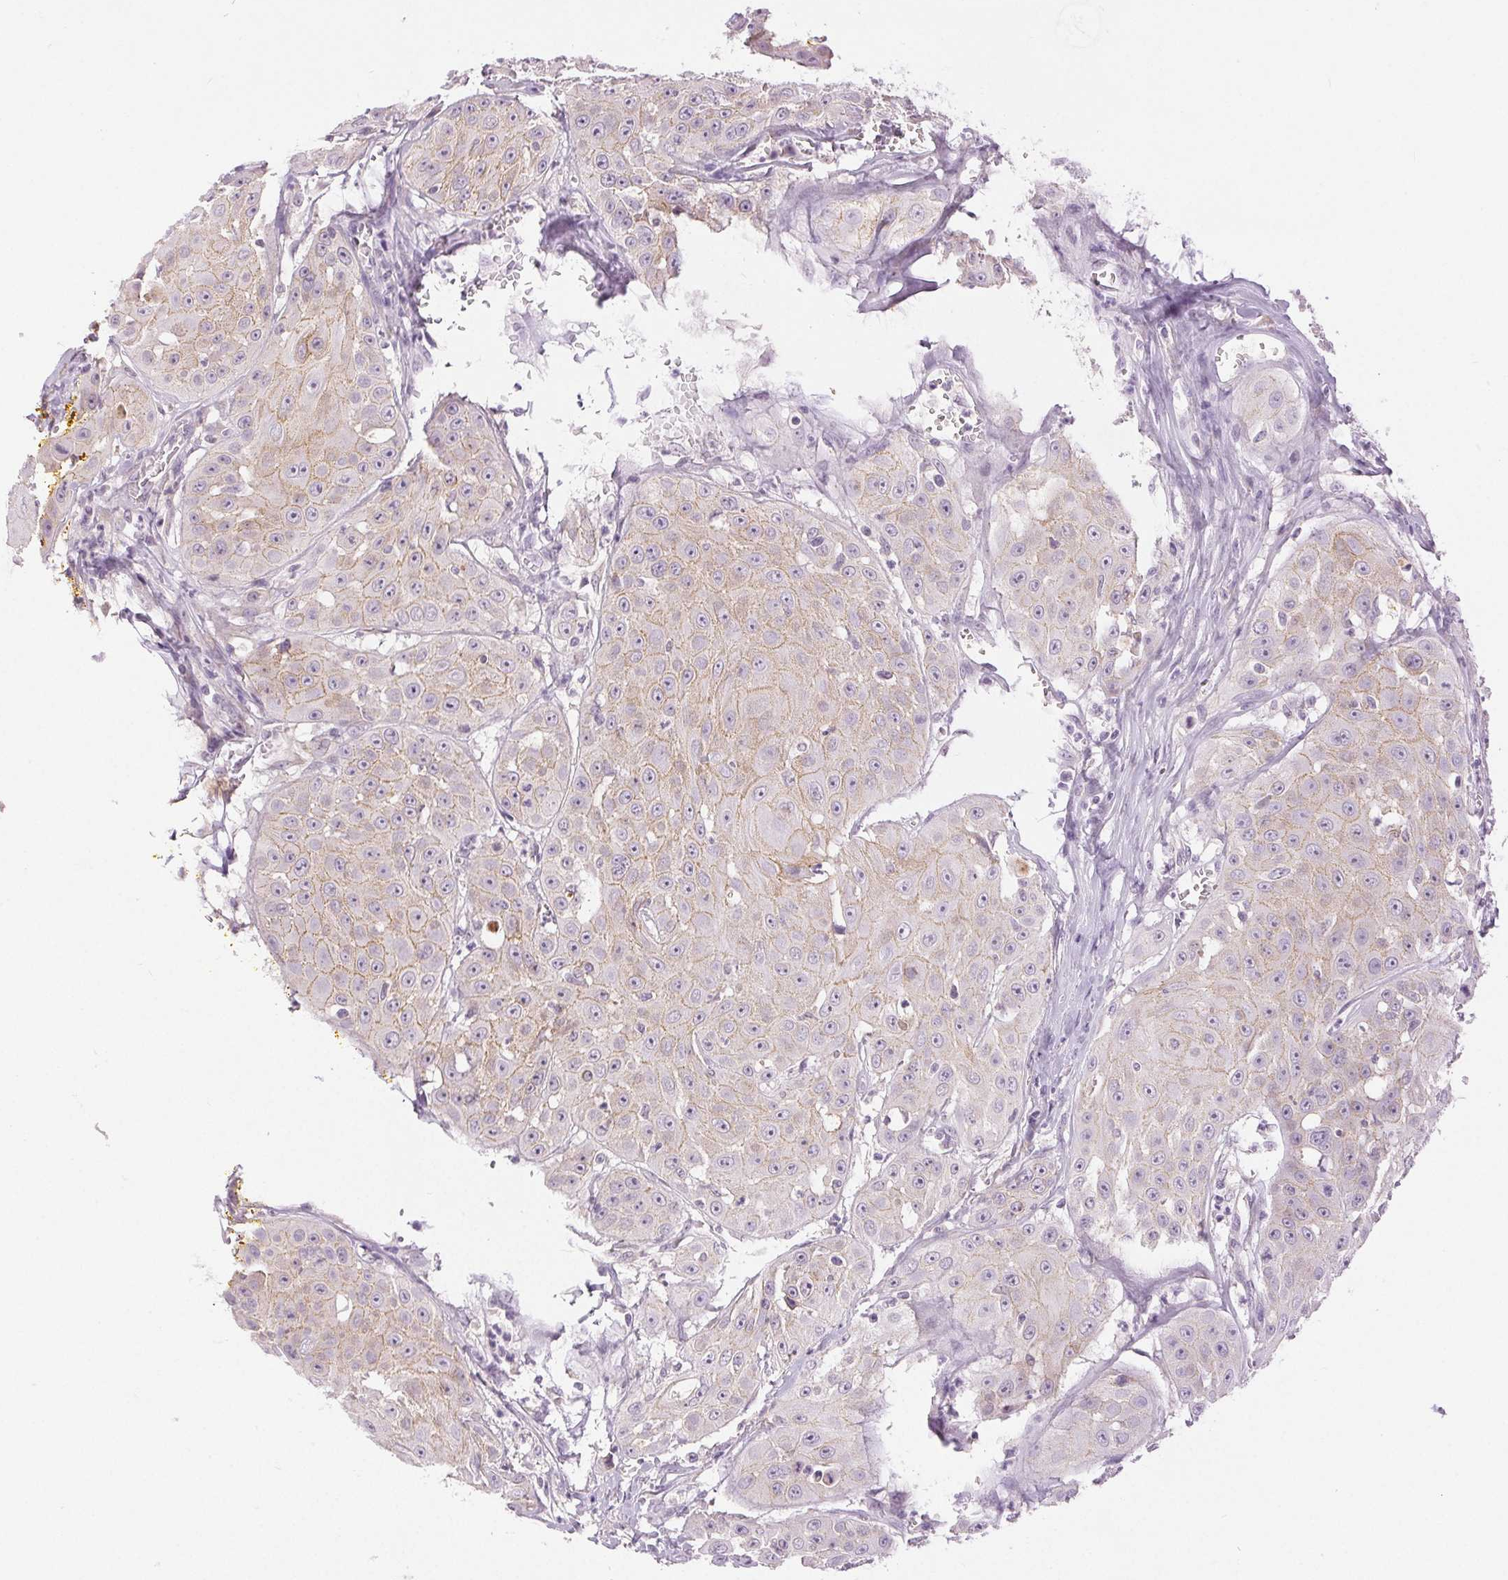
{"staining": {"intensity": "moderate", "quantity": "25%-75%", "location": "cytoplasmic/membranous"}, "tissue": "head and neck cancer", "cell_type": "Tumor cells", "image_type": "cancer", "snomed": [{"axis": "morphology", "description": "Squamous cell carcinoma, NOS"}, {"axis": "topography", "description": "Oral tissue"}, {"axis": "topography", "description": "Head-Neck"}], "caption": "Protein analysis of squamous cell carcinoma (head and neck) tissue shows moderate cytoplasmic/membranous staining in approximately 25%-75% of tumor cells.", "gene": "DSG3", "patient": {"sex": "male", "age": 81}}